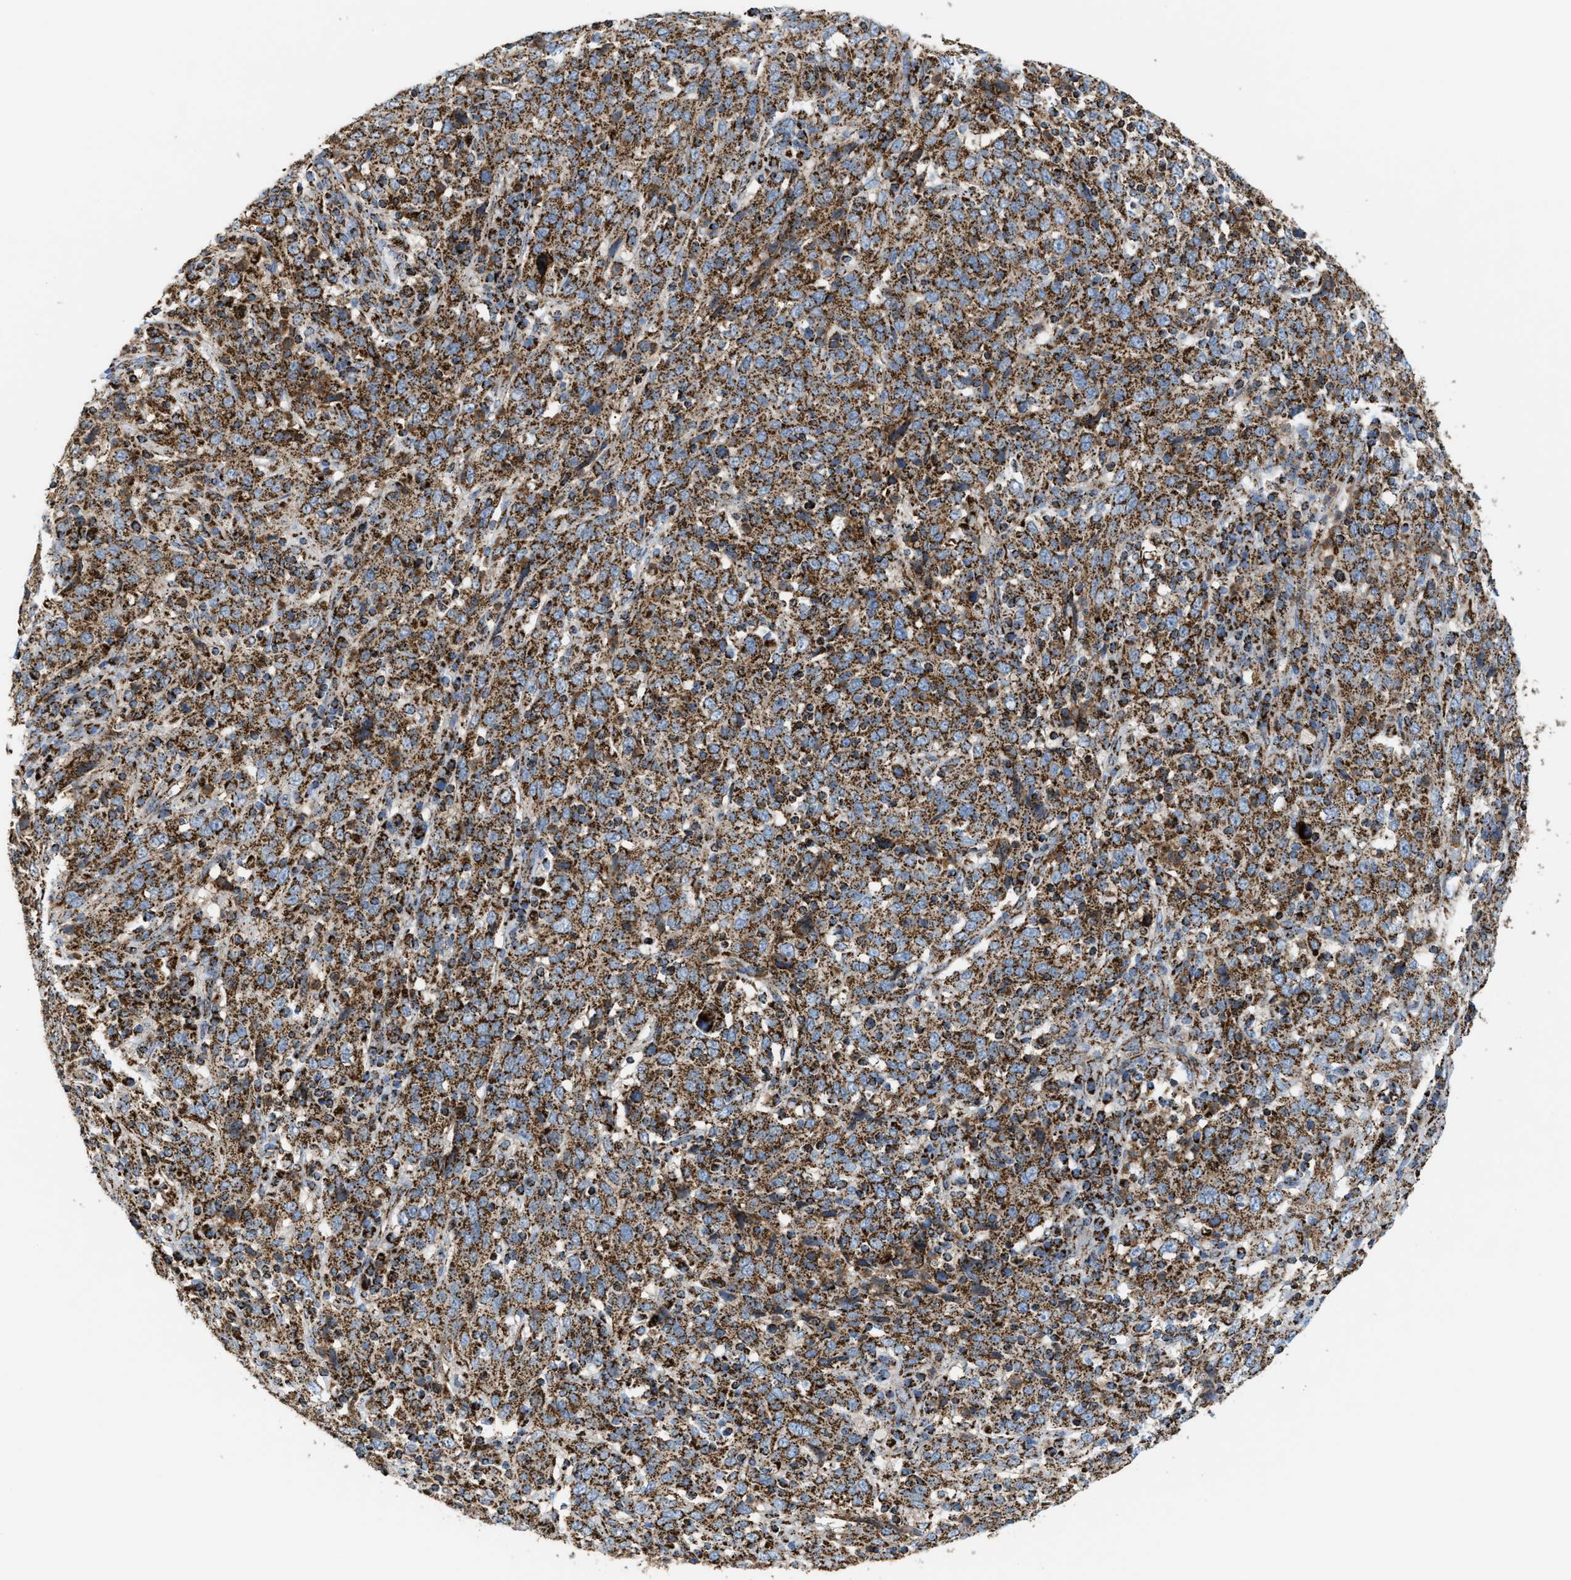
{"staining": {"intensity": "strong", "quantity": ">75%", "location": "cytoplasmic/membranous"}, "tissue": "cervical cancer", "cell_type": "Tumor cells", "image_type": "cancer", "snomed": [{"axis": "morphology", "description": "Squamous cell carcinoma, NOS"}, {"axis": "topography", "description": "Cervix"}], "caption": "Tumor cells exhibit high levels of strong cytoplasmic/membranous positivity in about >75% of cells in human cervical cancer.", "gene": "ECHS1", "patient": {"sex": "female", "age": 46}}